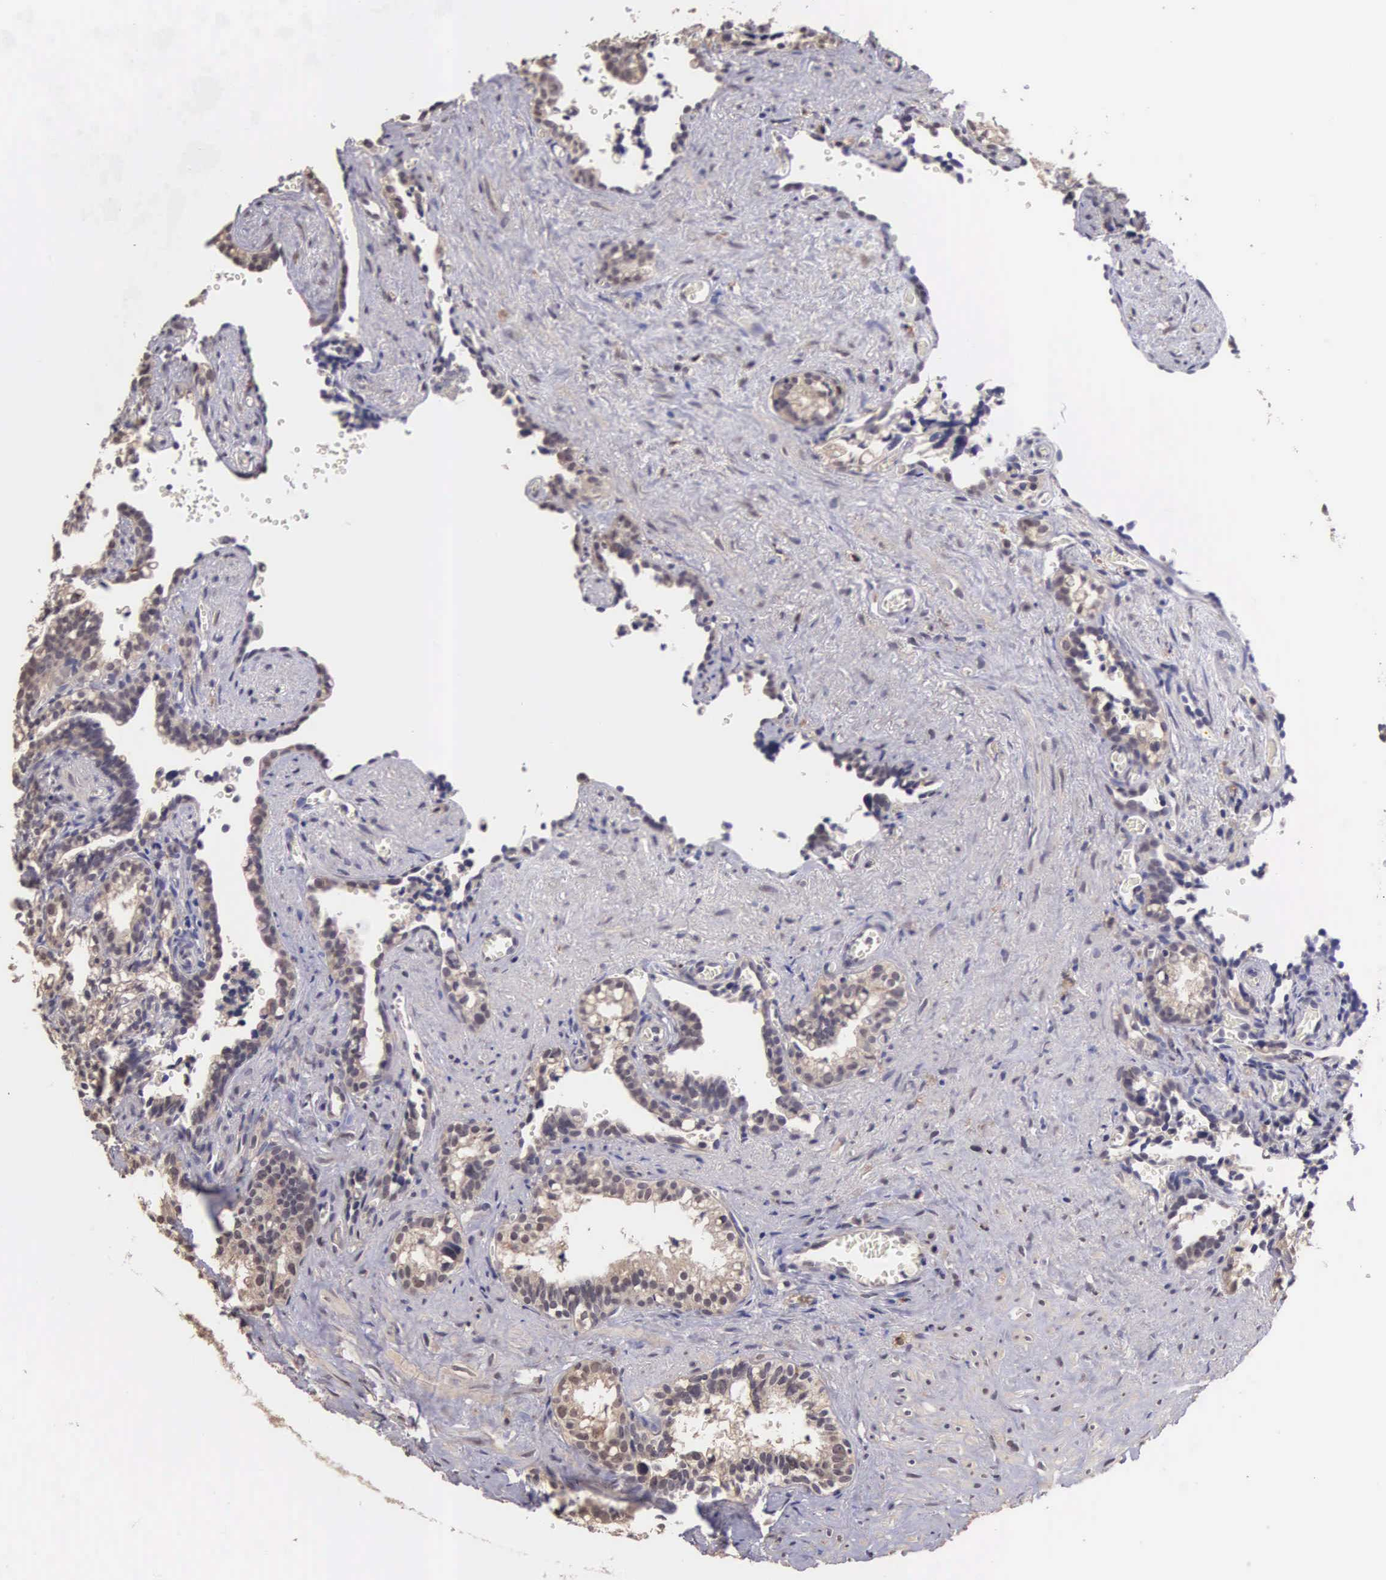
{"staining": {"intensity": "weak", "quantity": "25%-75%", "location": "cytoplasmic/membranous"}, "tissue": "seminal vesicle", "cell_type": "Glandular cells", "image_type": "normal", "snomed": [{"axis": "morphology", "description": "Normal tissue, NOS"}, {"axis": "topography", "description": "Seminal veicle"}], "caption": "Approximately 25%-75% of glandular cells in normal human seminal vesicle show weak cytoplasmic/membranous protein positivity as visualized by brown immunohistochemical staining.", "gene": "CDC45", "patient": {"sex": "male", "age": 60}}